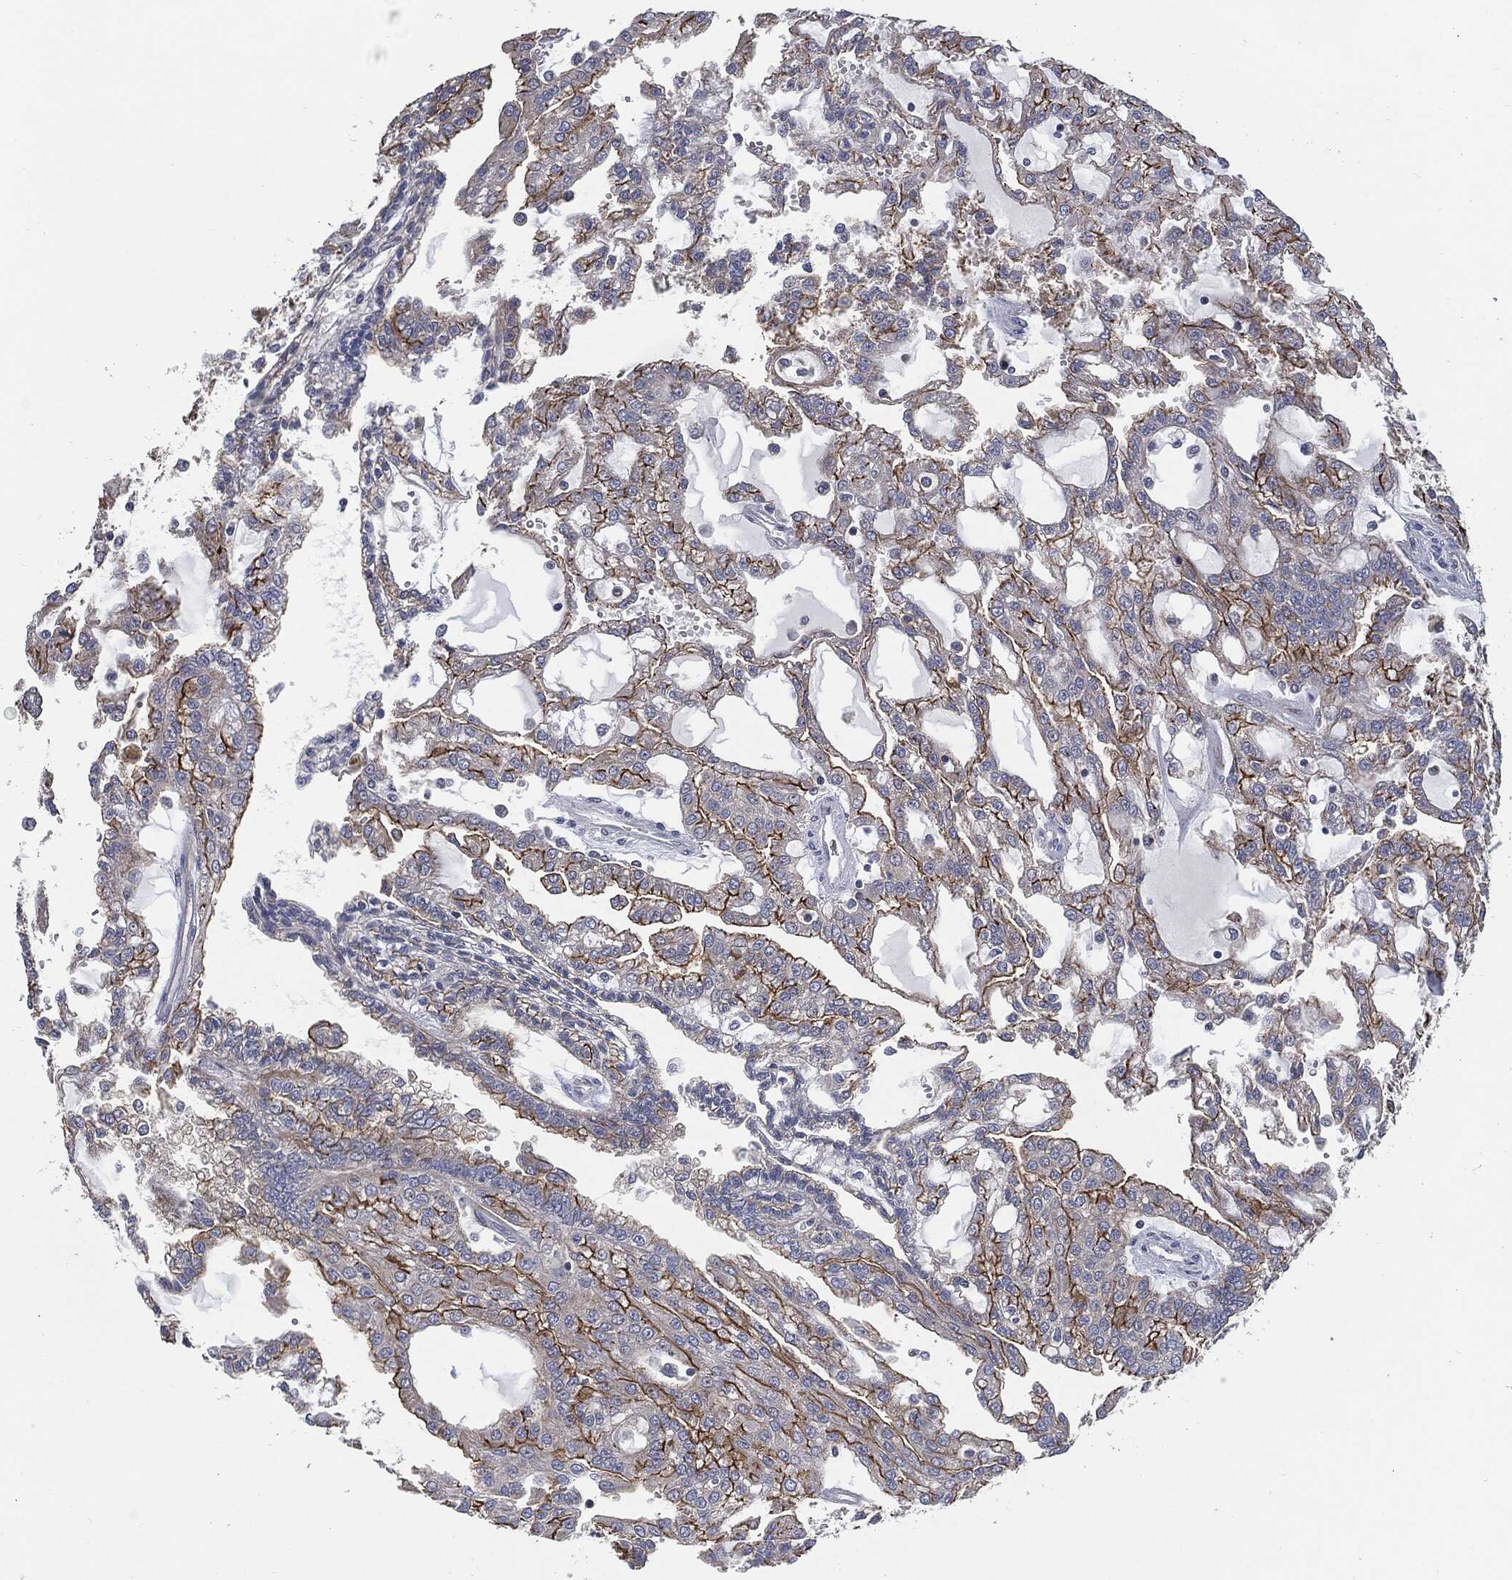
{"staining": {"intensity": "strong", "quantity": "25%-75%", "location": "cytoplasmic/membranous"}, "tissue": "renal cancer", "cell_type": "Tumor cells", "image_type": "cancer", "snomed": [{"axis": "morphology", "description": "Adenocarcinoma, NOS"}, {"axis": "topography", "description": "Kidney"}], "caption": "Immunohistochemical staining of human renal cancer (adenocarcinoma) reveals strong cytoplasmic/membranous protein staining in about 25%-75% of tumor cells.", "gene": "SVIL", "patient": {"sex": "male", "age": 63}}